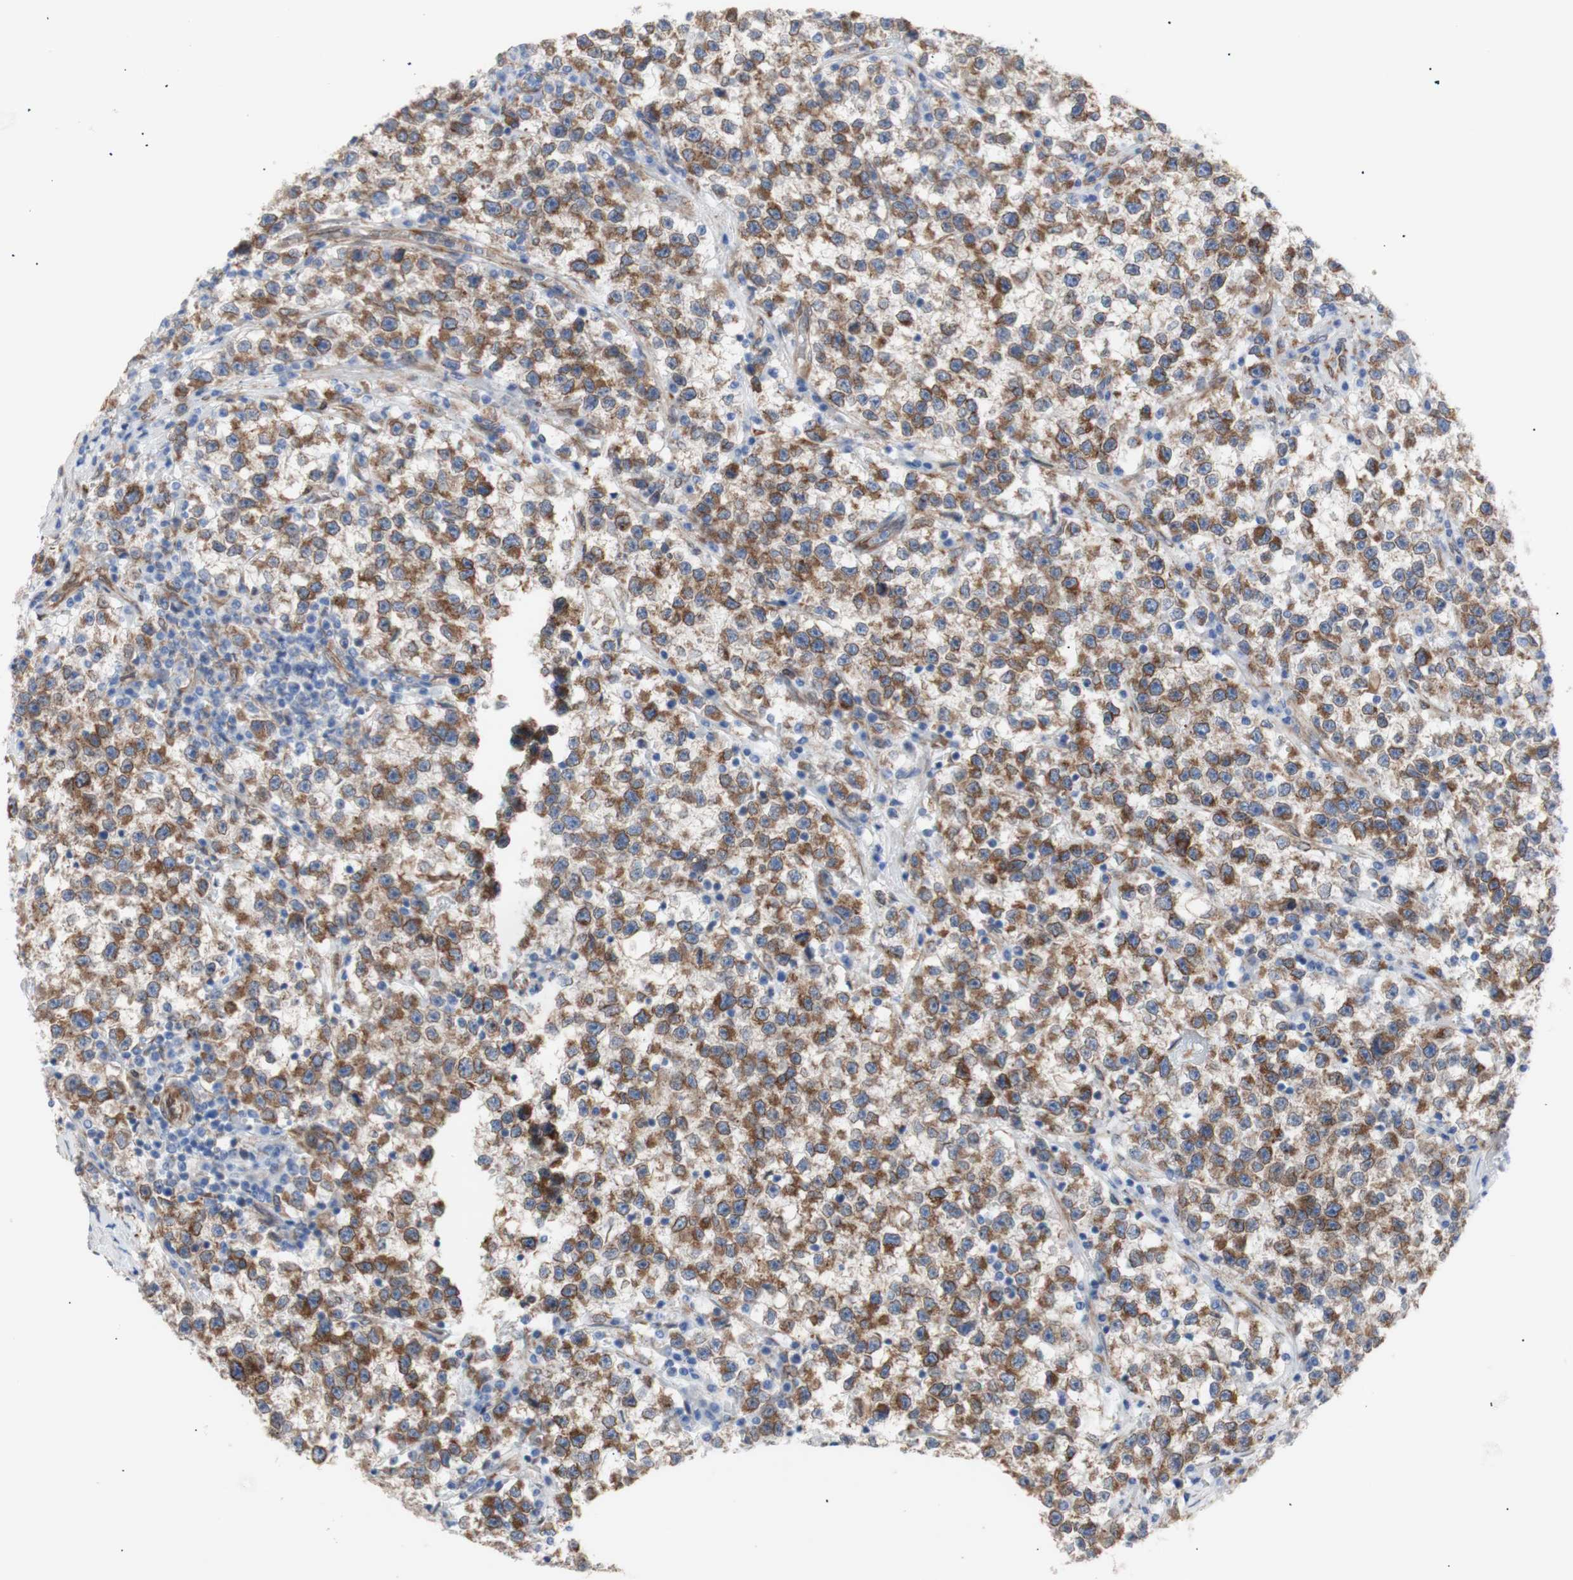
{"staining": {"intensity": "moderate", "quantity": ">75%", "location": "cytoplasmic/membranous"}, "tissue": "testis cancer", "cell_type": "Tumor cells", "image_type": "cancer", "snomed": [{"axis": "morphology", "description": "Seminoma, NOS"}, {"axis": "topography", "description": "Testis"}], "caption": "Immunohistochemical staining of human testis seminoma reveals medium levels of moderate cytoplasmic/membranous staining in approximately >75% of tumor cells. The staining is performed using DAB brown chromogen to label protein expression. The nuclei are counter-stained blue using hematoxylin.", "gene": "ERLIN1", "patient": {"sex": "male", "age": 22}}